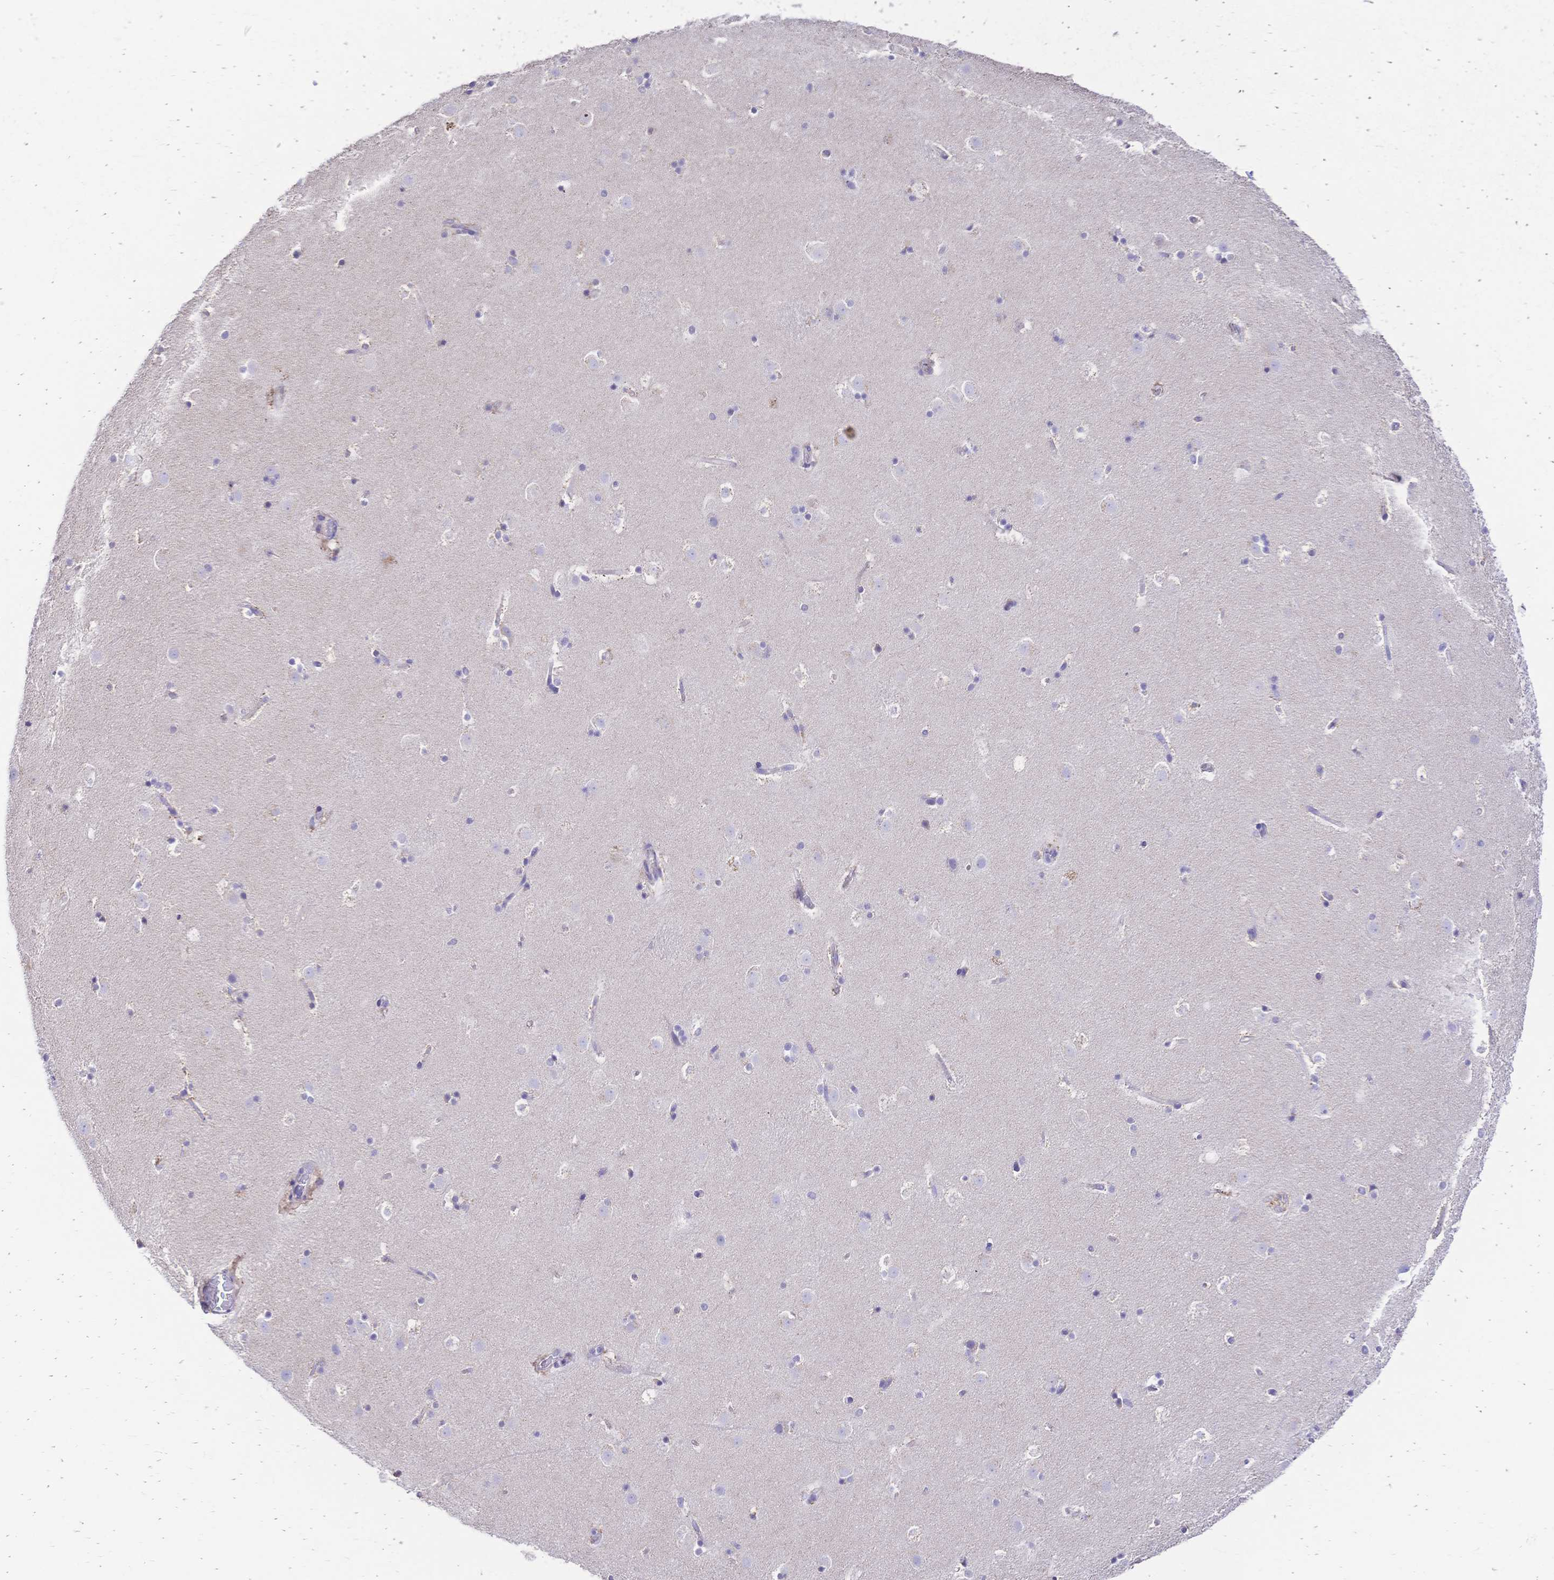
{"staining": {"intensity": "negative", "quantity": "none", "location": "none"}, "tissue": "caudate", "cell_type": "Glial cells", "image_type": "normal", "snomed": [{"axis": "morphology", "description": "Normal tissue, NOS"}, {"axis": "topography", "description": "Lateral ventricle wall"}], "caption": "Immunohistochemical staining of unremarkable caudate exhibits no significant staining in glial cells. Brightfield microscopy of immunohistochemistry stained with DAB (3,3'-diaminobenzidine) (brown) and hematoxylin (blue), captured at high magnification.", "gene": "CLEC18A", "patient": {"sex": "male", "age": 37}}